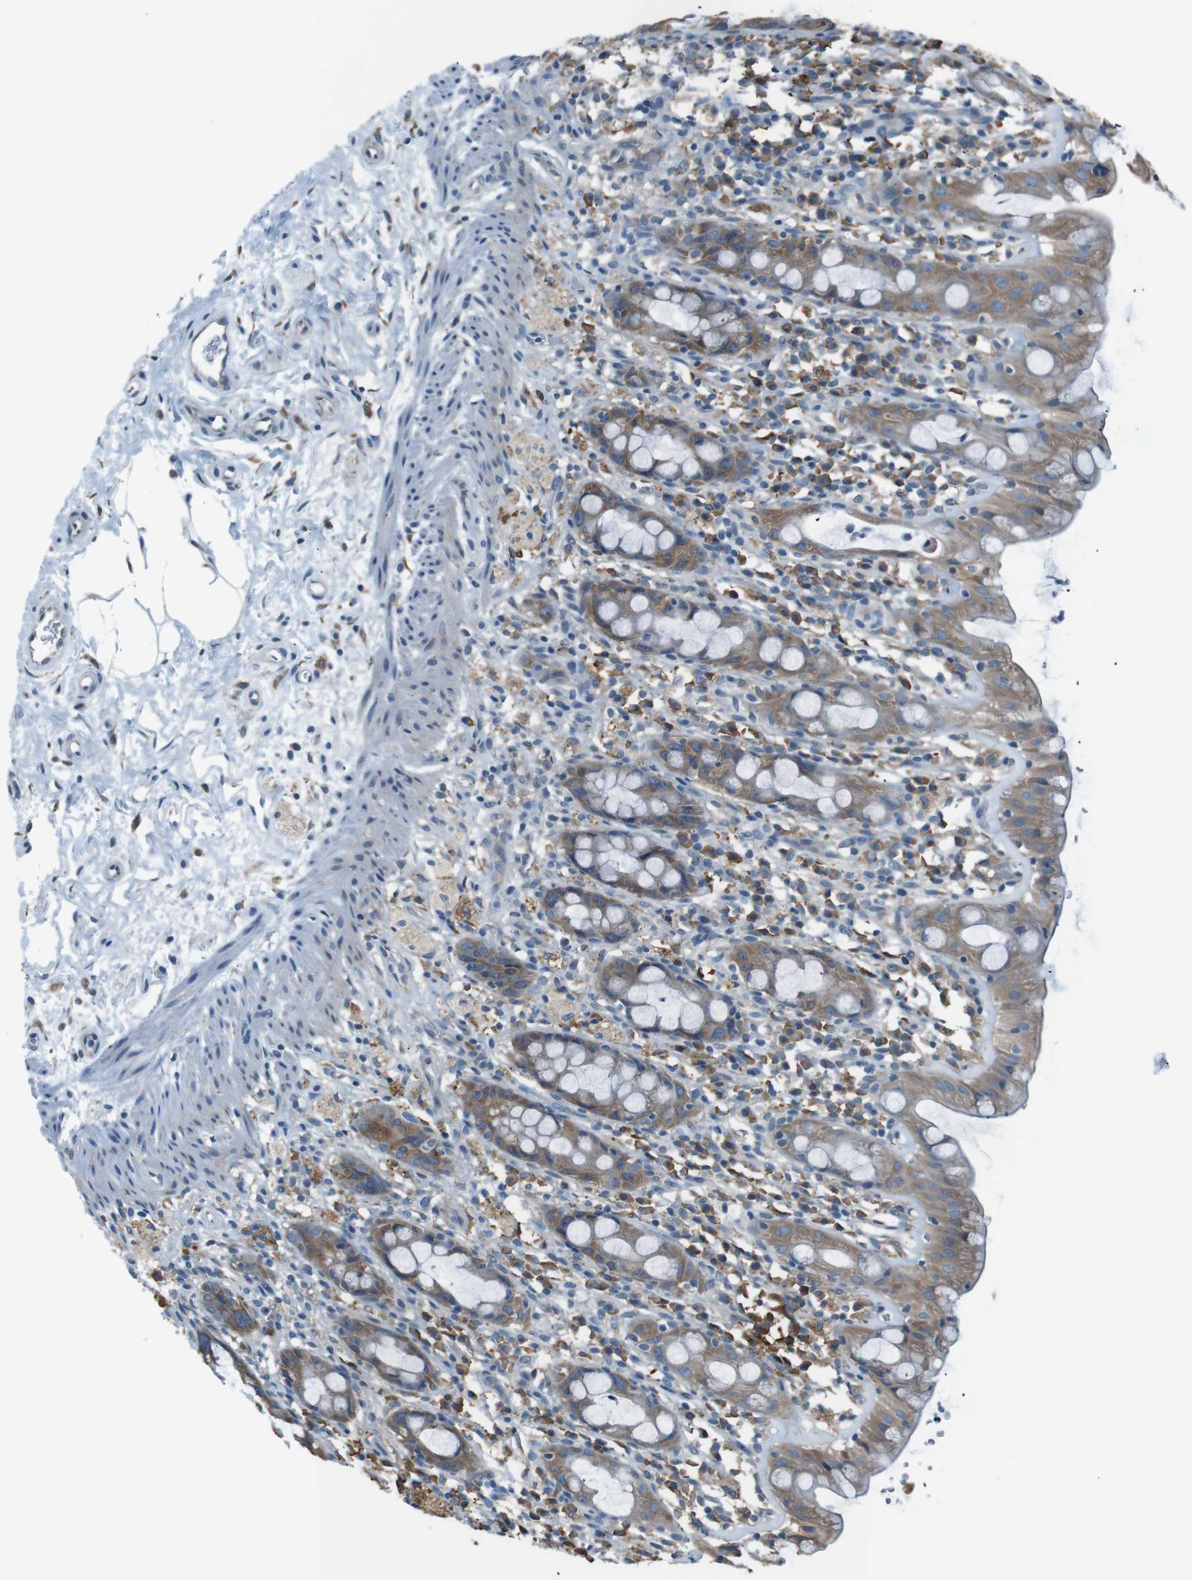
{"staining": {"intensity": "moderate", "quantity": ">75%", "location": "cytoplasmic/membranous"}, "tissue": "rectum", "cell_type": "Glandular cells", "image_type": "normal", "snomed": [{"axis": "morphology", "description": "Normal tissue, NOS"}, {"axis": "topography", "description": "Rectum"}], "caption": "A histopathology image showing moderate cytoplasmic/membranous staining in about >75% of glandular cells in benign rectum, as visualized by brown immunohistochemical staining.", "gene": "SIGMAR1", "patient": {"sex": "male", "age": 44}}